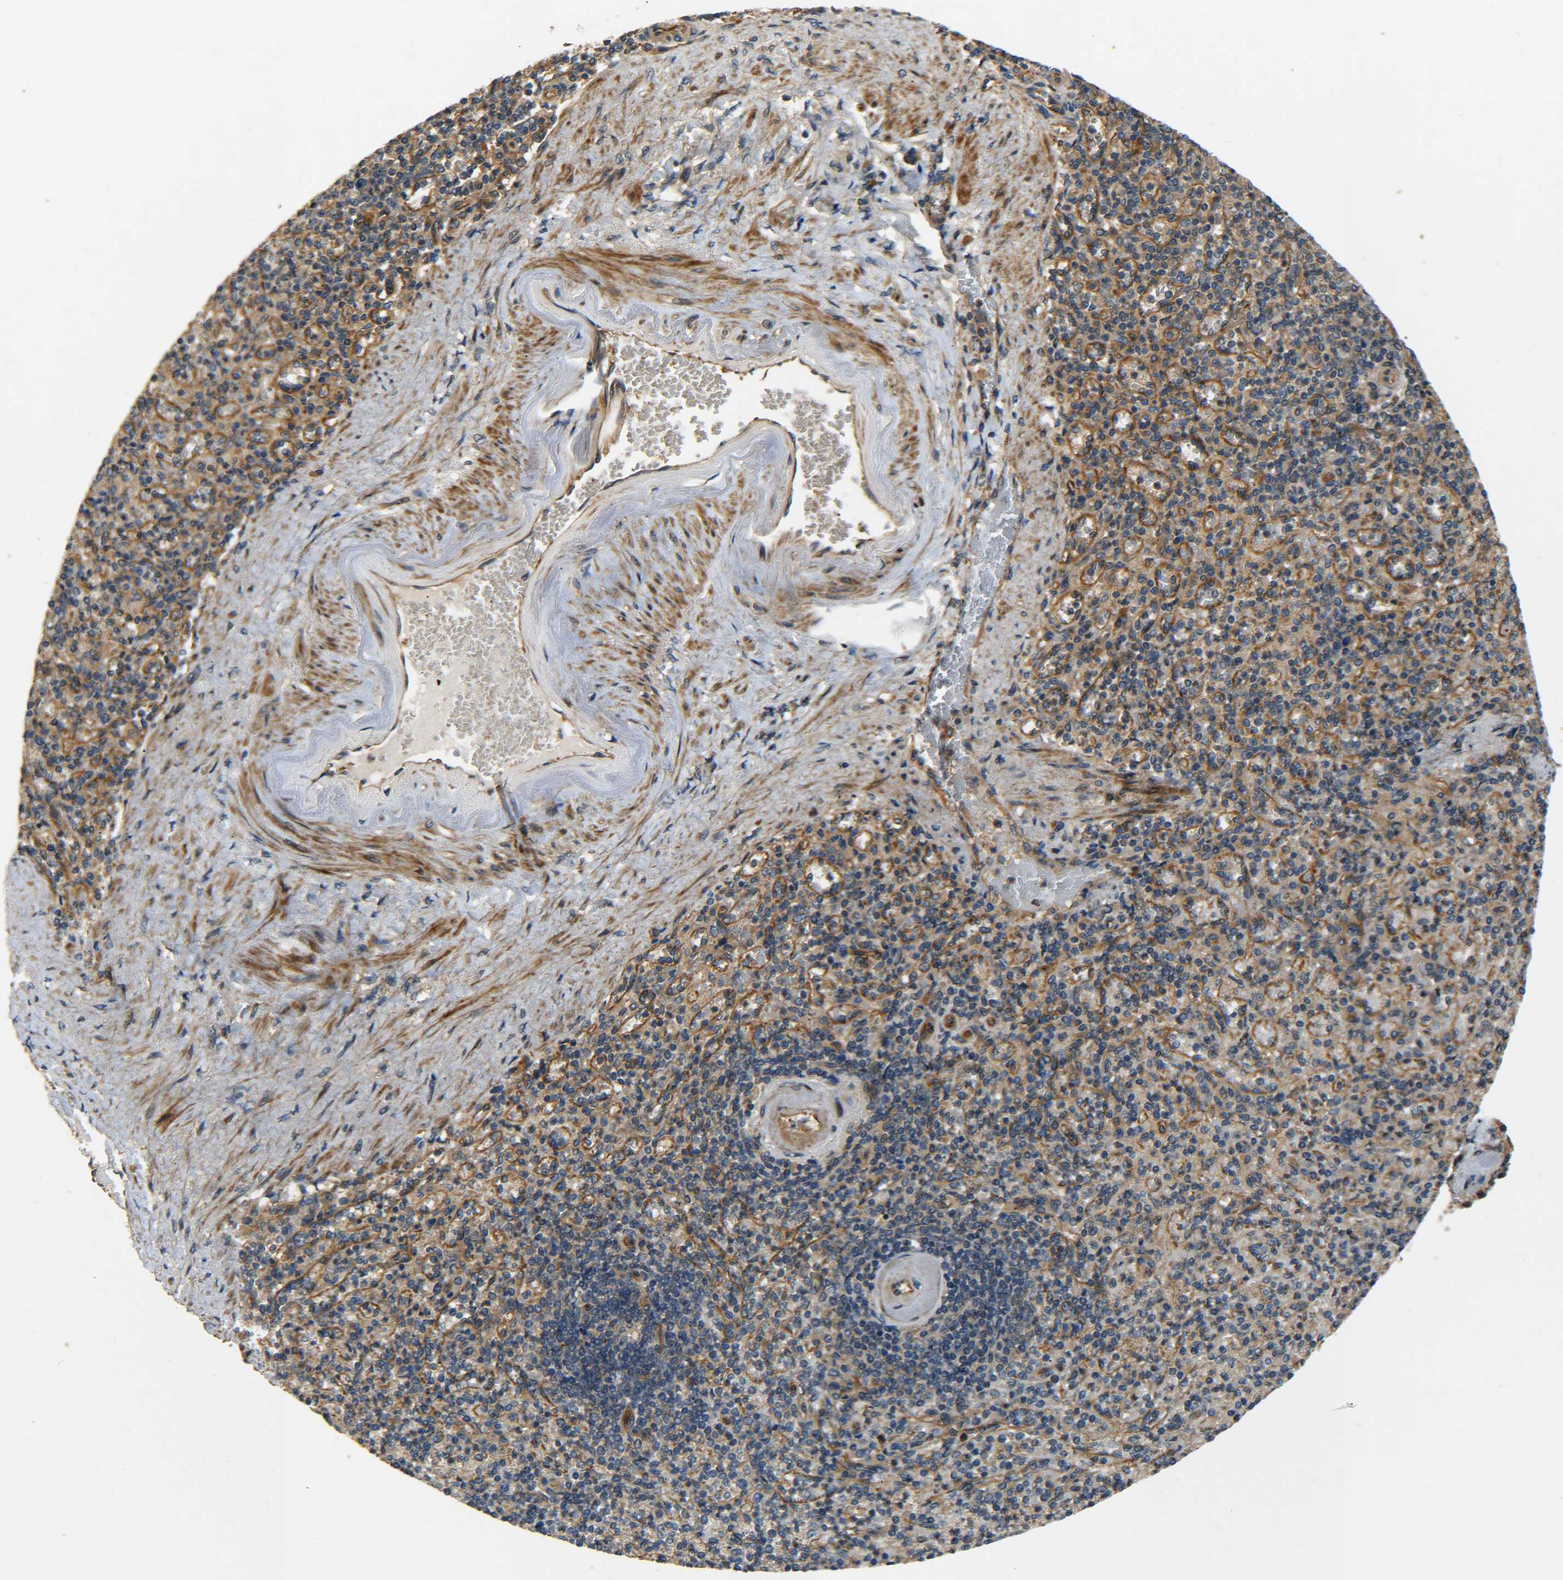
{"staining": {"intensity": "moderate", "quantity": ">75%", "location": "cytoplasmic/membranous"}, "tissue": "spleen", "cell_type": "Cells in red pulp", "image_type": "normal", "snomed": [{"axis": "morphology", "description": "Normal tissue, NOS"}, {"axis": "topography", "description": "Spleen"}], "caption": "Immunohistochemical staining of unremarkable human spleen exhibits moderate cytoplasmic/membranous protein expression in approximately >75% of cells in red pulp.", "gene": "LRCH3", "patient": {"sex": "female", "age": 74}}